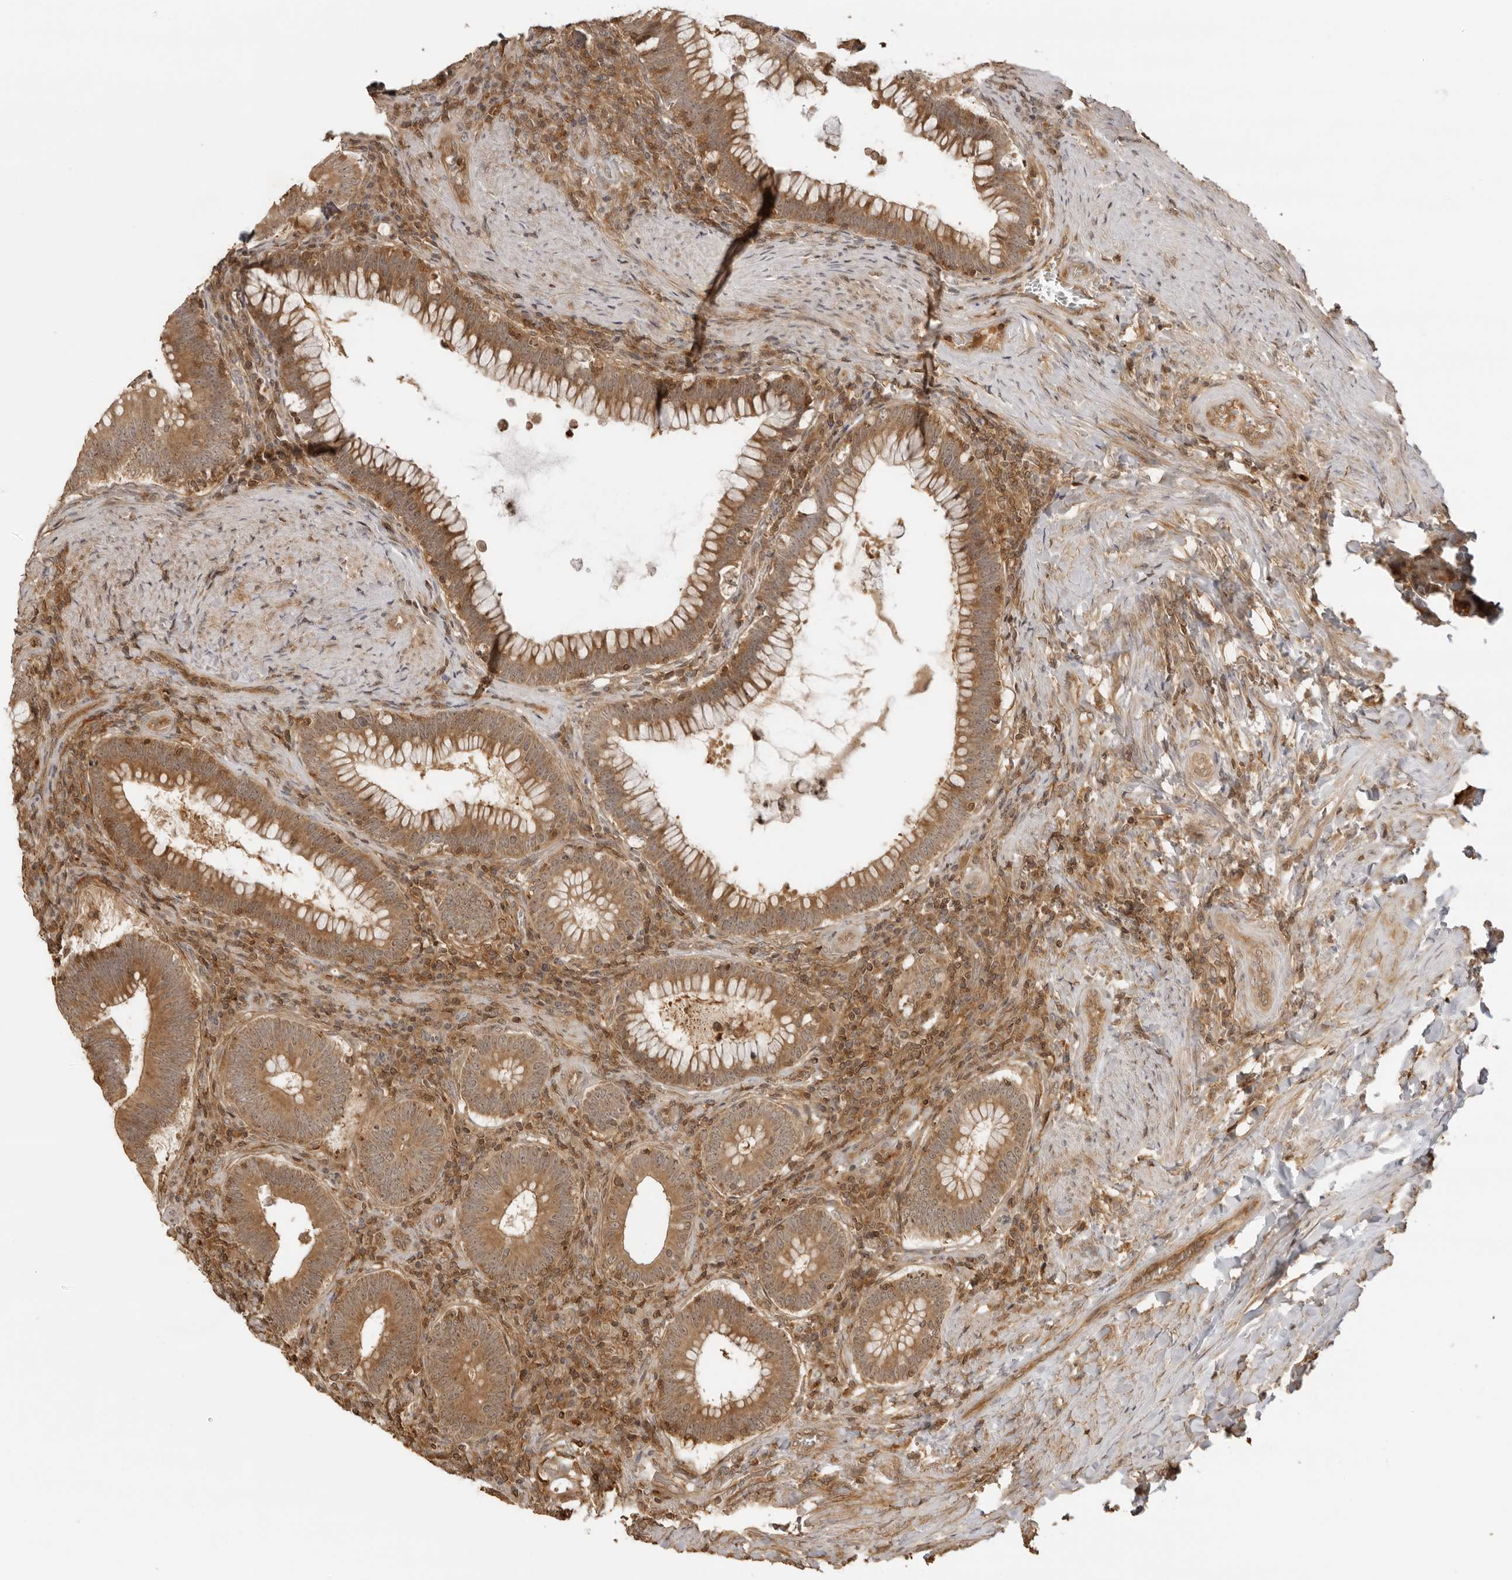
{"staining": {"intensity": "strong", "quantity": ">75%", "location": "cytoplasmic/membranous"}, "tissue": "colorectal cancer", "cell_type": "Tumor cells", "image_type": "cancer", "snomed": [{"axis": "morphology", "description": "Normal tissue, NOS"}, {"axis": "topography", "description": "Colon"}], "caption": "Immunohistochemical staining of human colorectal cancer reveals high levels of strong cytoplasmic/membranous protein positivity in about >75% of tumor cells.", "gene": "IKBKE", "patient": {"sex": "female", "age": 82}}